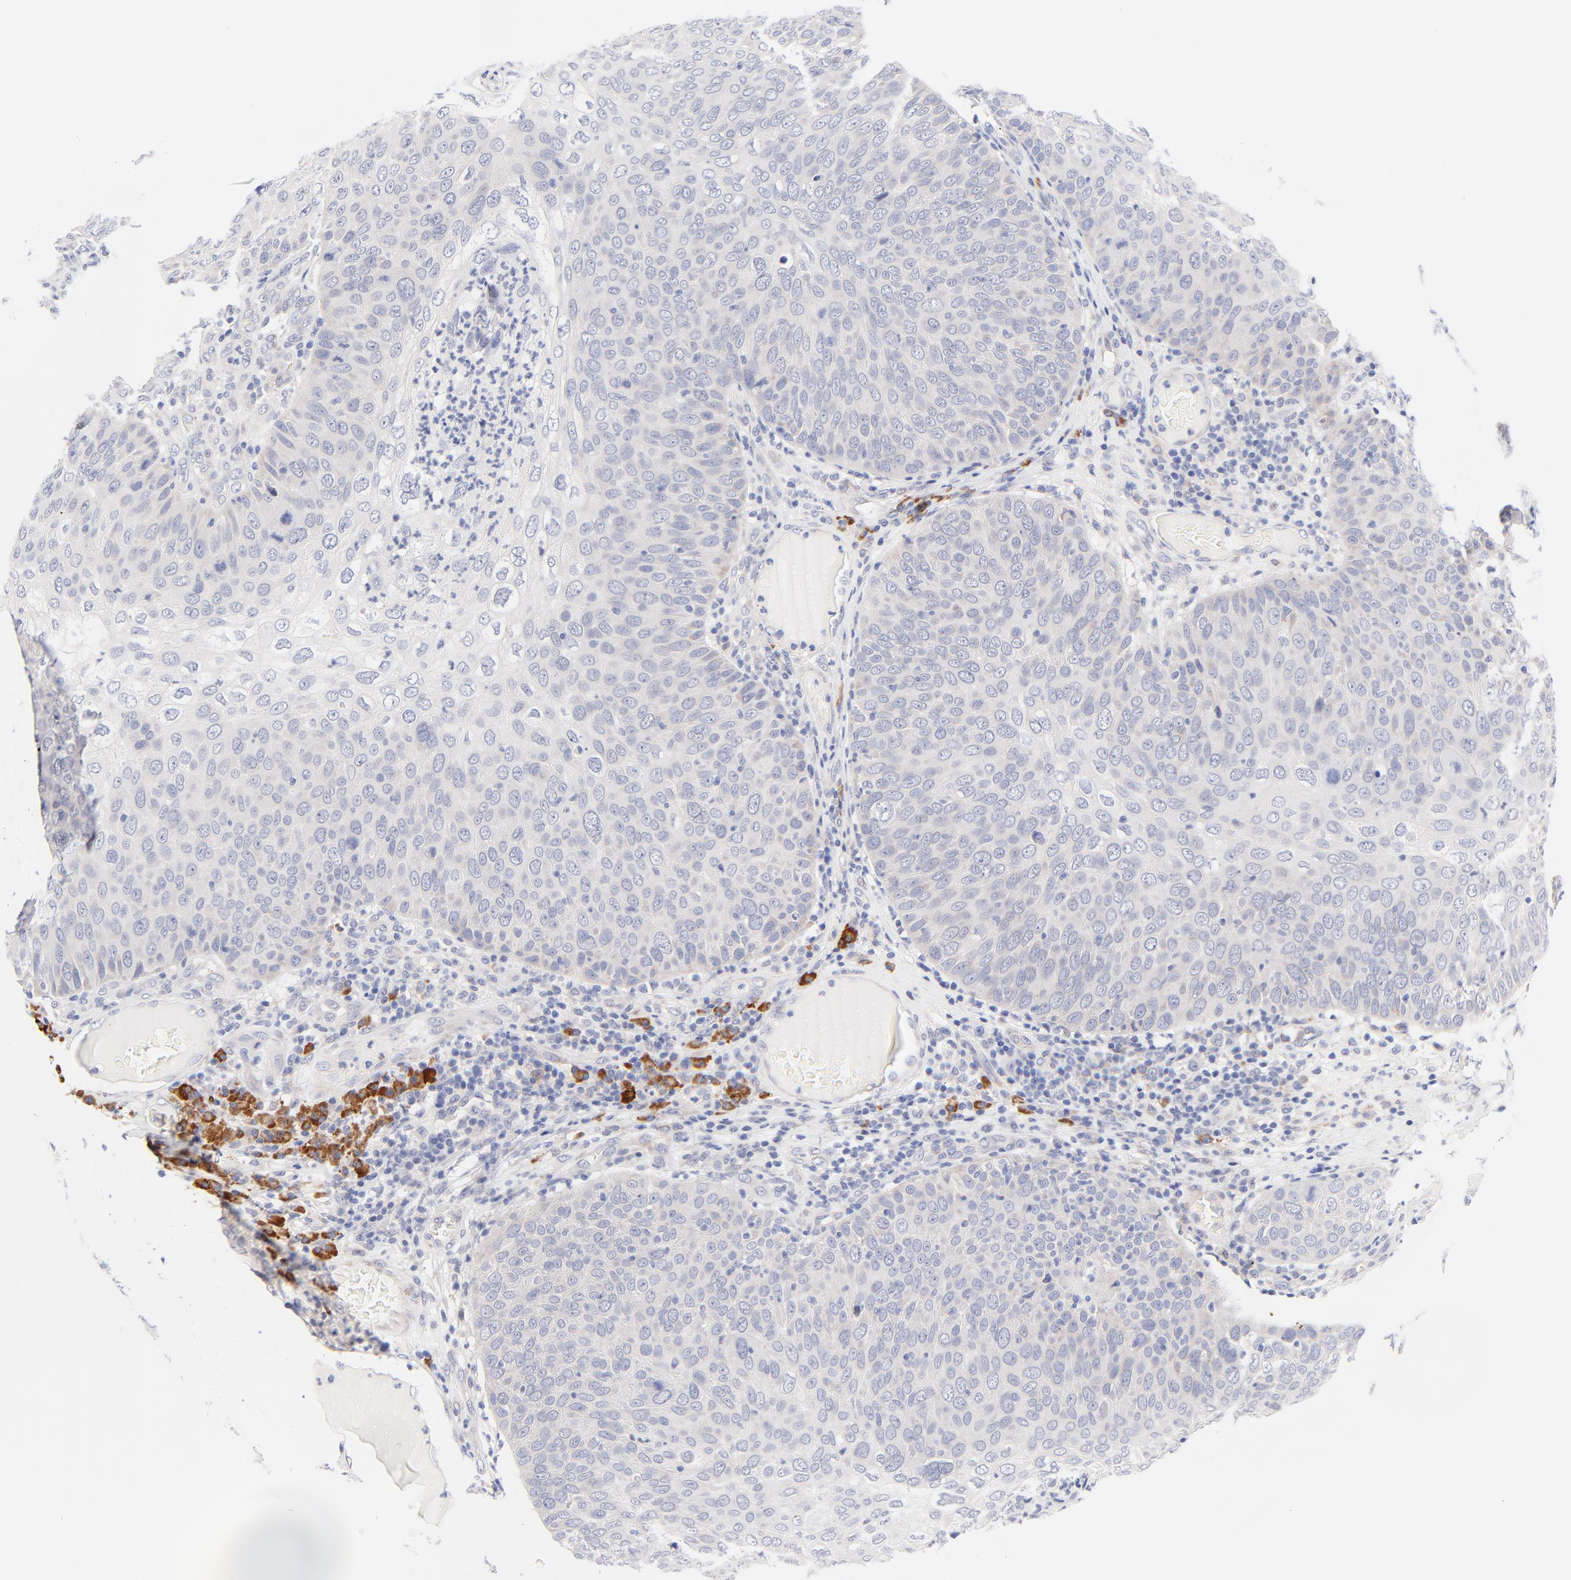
{"staining": {"intensity": "negative", "quantity": "none", "location": "none"}, "tissue": "skin cancer", "cell_type": "Tumor cells", "image_type": "cancer", "snomed": [{"axis": "morphology", "description": "Squamous cell carcinoma, NOS"}, {"axis": "topography", "description": "Skin"}], "caption": "Immunohistochemical staining of human skin cancer (squamous cell carcinoma) exhibits no significant expression in tumor cells. (DAB immunohistochemistry (IHC) with hematoxylin counter stain).", "gene": "AFF2", "patient": {"sex": "male", "age": 87}}